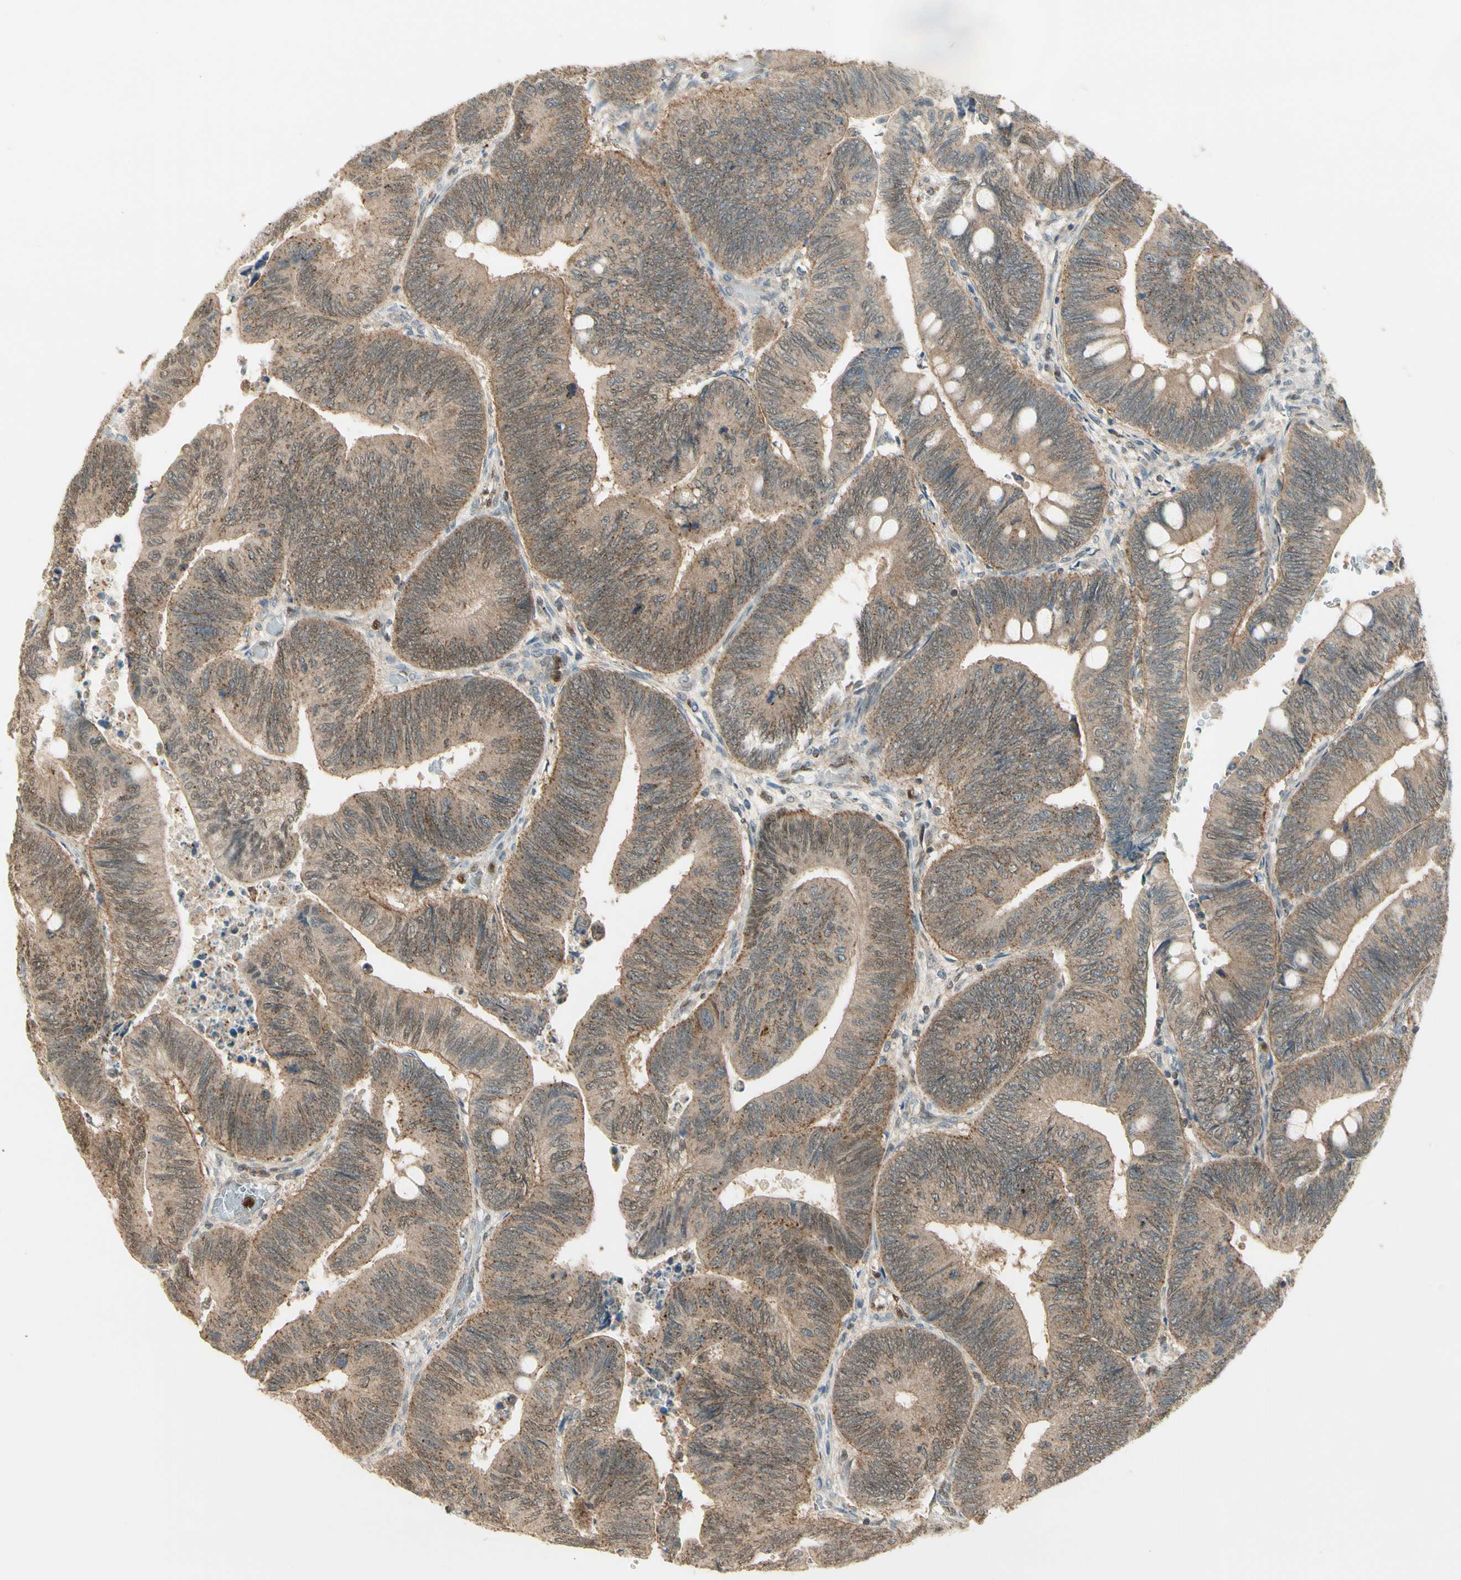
{"staining": {"intensity": "moderate", "quantity": ">75%", "location": "cytoplasmic/membranous"}, "tissue": "colorectal cancer", "cell_type": "Tumor cells", "image_type": "cancer", "snomed": [{"axis": "morphology", "description": "Normal tissue, NOS"}, {"axis": "morphology", "description": "Adenocarcinoma, NOS"}, {"axis": "topography", "description": "Rectum"}, {"axis": "topography", "description": "Peripheral nerve tissue"}], "caption": "DAB (3,3'-diaminobenzidine) immunohistochemical staining of colorectal cancer (adenocarcinoma) shows moderate cytoplasmic/membranous protein positivity in approximately >75% of tumor cells.", "gene": "LTA4H", "patient": {"sex": "male", "age": 92}}